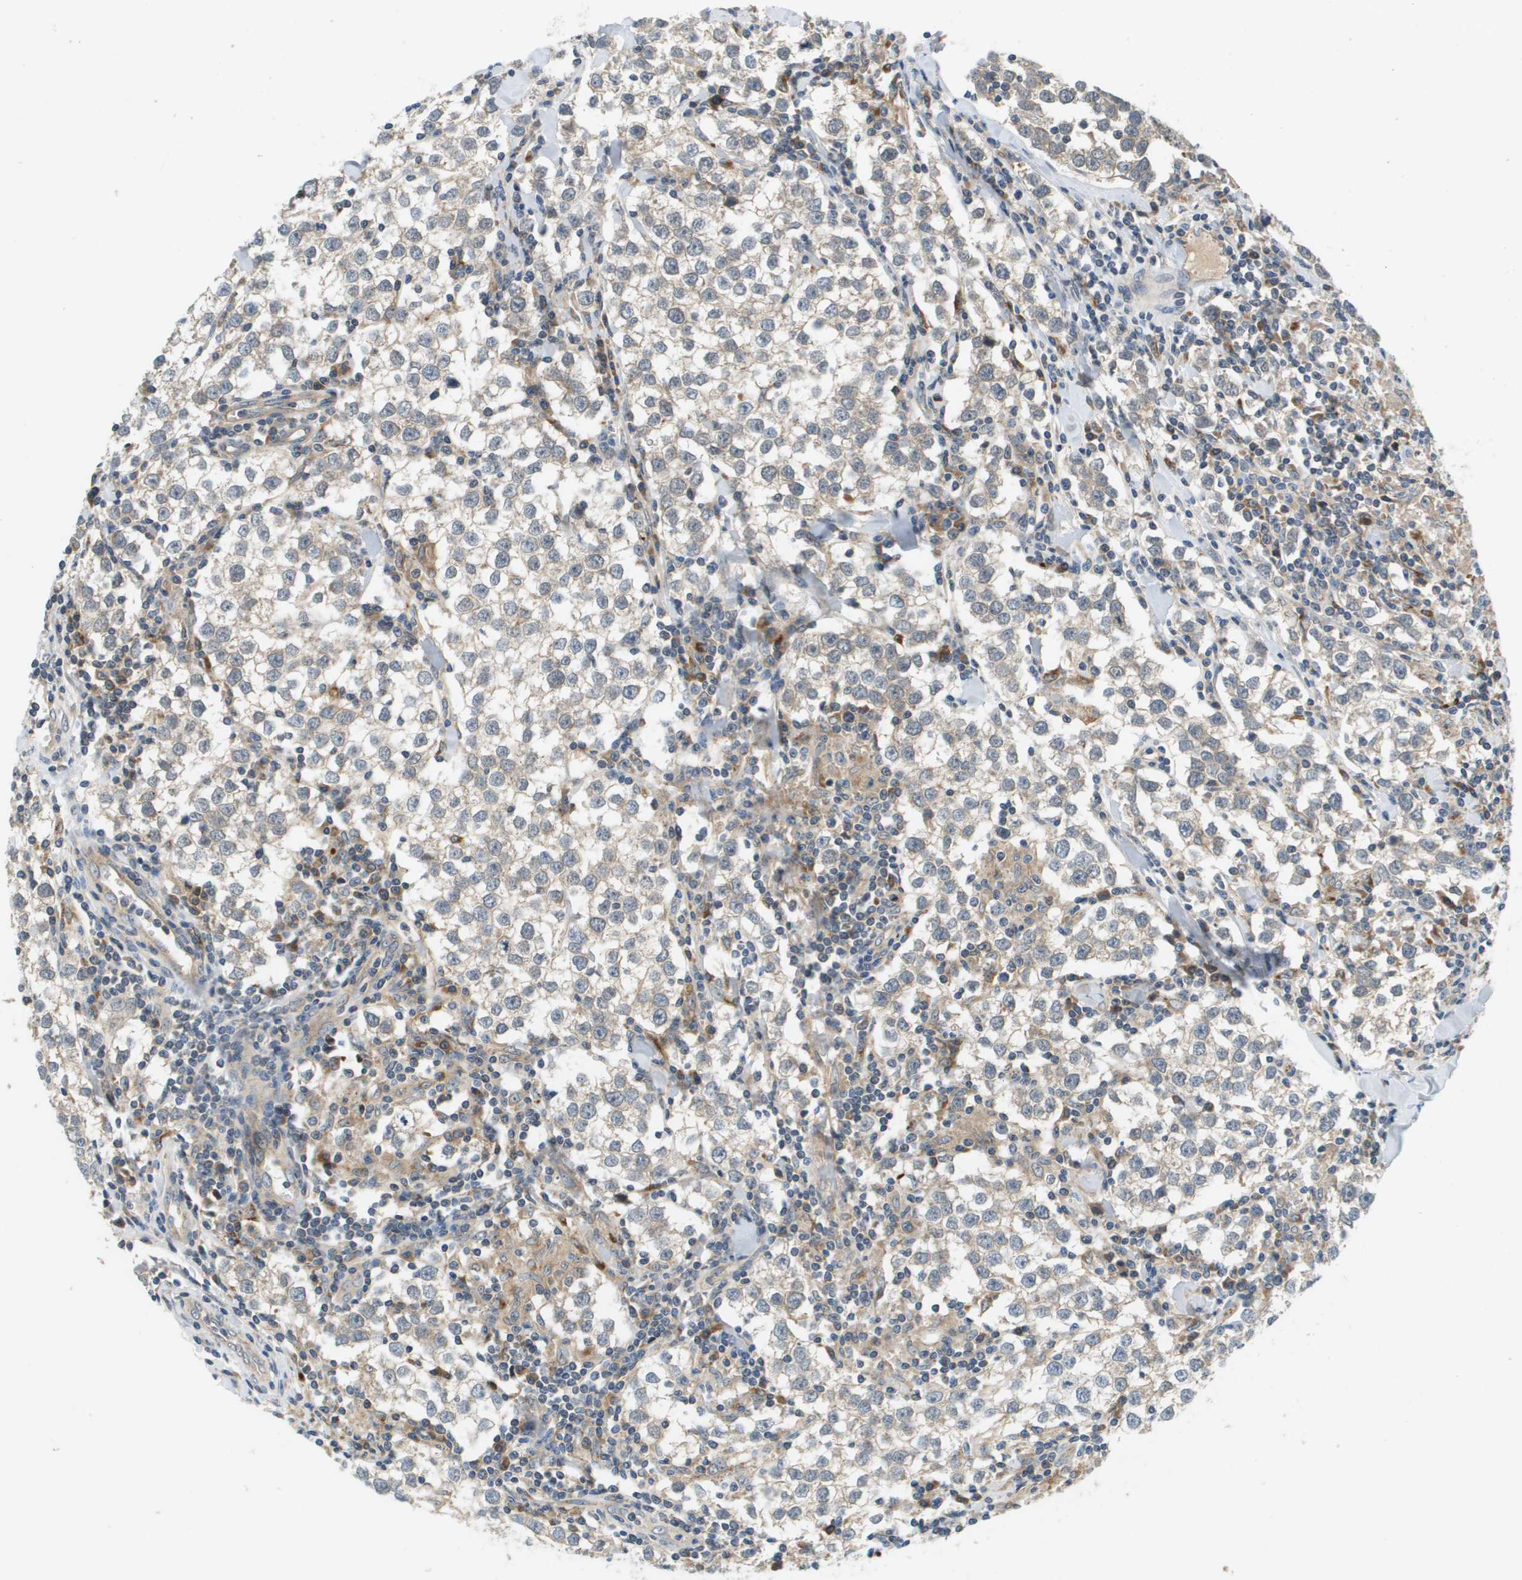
{"staining": {"intensity": "weak", "quantity": "25%-75%", "location": "cytoplasmic/membranous"}, "tissue": "testis cancer", "cell_type": "Tumor cells", "image_type": "cancer", "snomed": [{"axis": "morphology", "description": "Seminoma, NOS"}, {"axis": "morphology", "description": "Carcinoma, Embryonal, NOS"}, {"axis": "topography", "description": "Testis"}], "caption": "Protein analysis of testis cancer (embryonal carcinoma) tissue shows weak cytoplasmic/membranous positivity in approximately 25%-75% of tumor cells. (DAB (3,3'-diaminobenzidine) IHC, brown staining for protein, blue staining for nuclei).", "gene": "SLC25A20", "patient": {"sex": "male", "age": 36}}